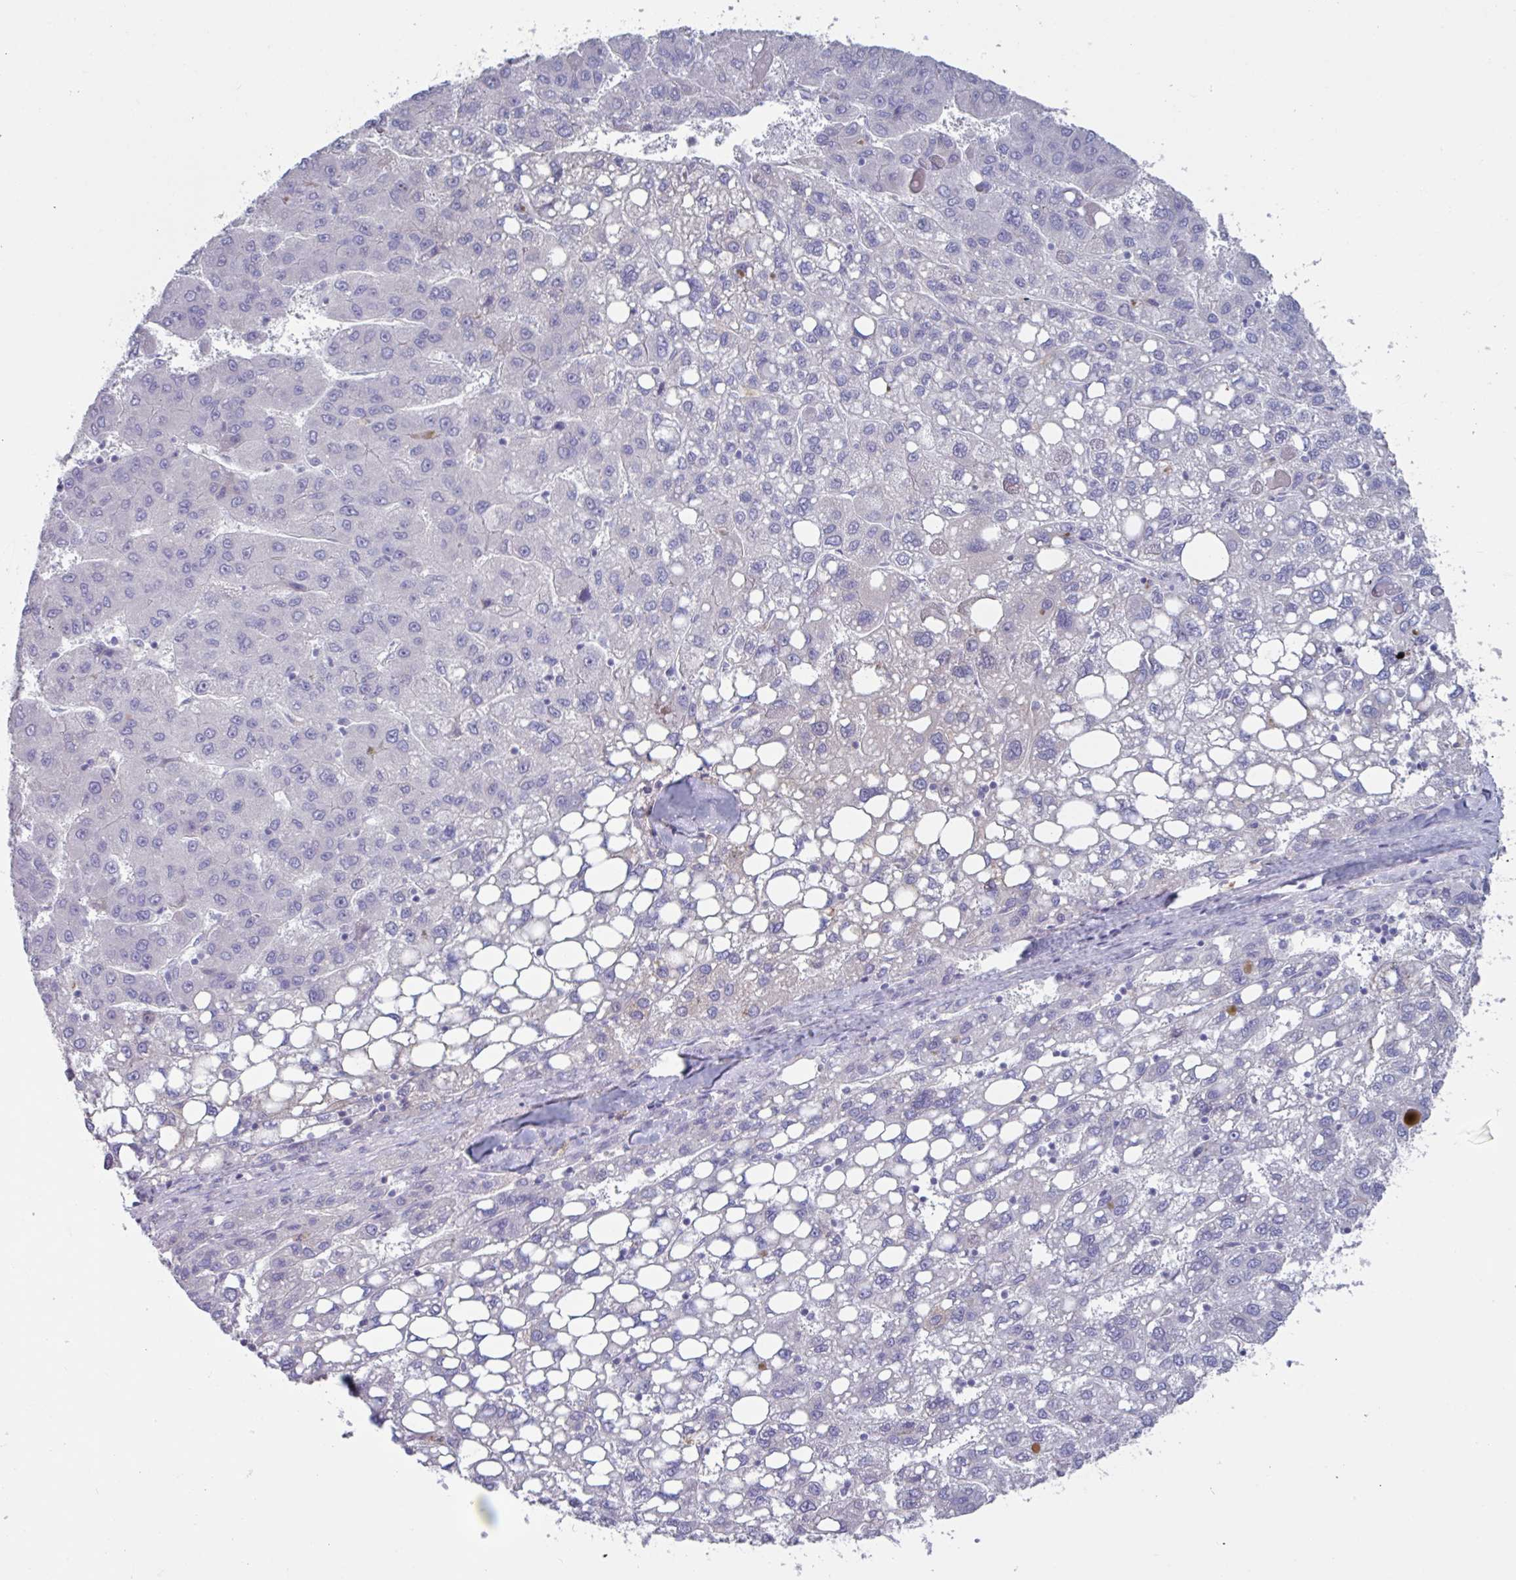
{"staining": {"intensity": "negative", "quantity": "none", "location": "none"}, "tissue": "liver cancer", "cell_type": "Tumor cells", "image_type": "cancer", "snomed": [{"axis": "morphology", "description": "Carcinoma, Hepatocellular, NOS"}, {"axis": "topography", "description": "Liver"}], "caption": "Liver hepatocellular carcinoma was stained to show a protein in brown. There is no significant staining in tumor cells.", "gene": "OR2T10", "patient": {"sex": "female", "age": 82}}